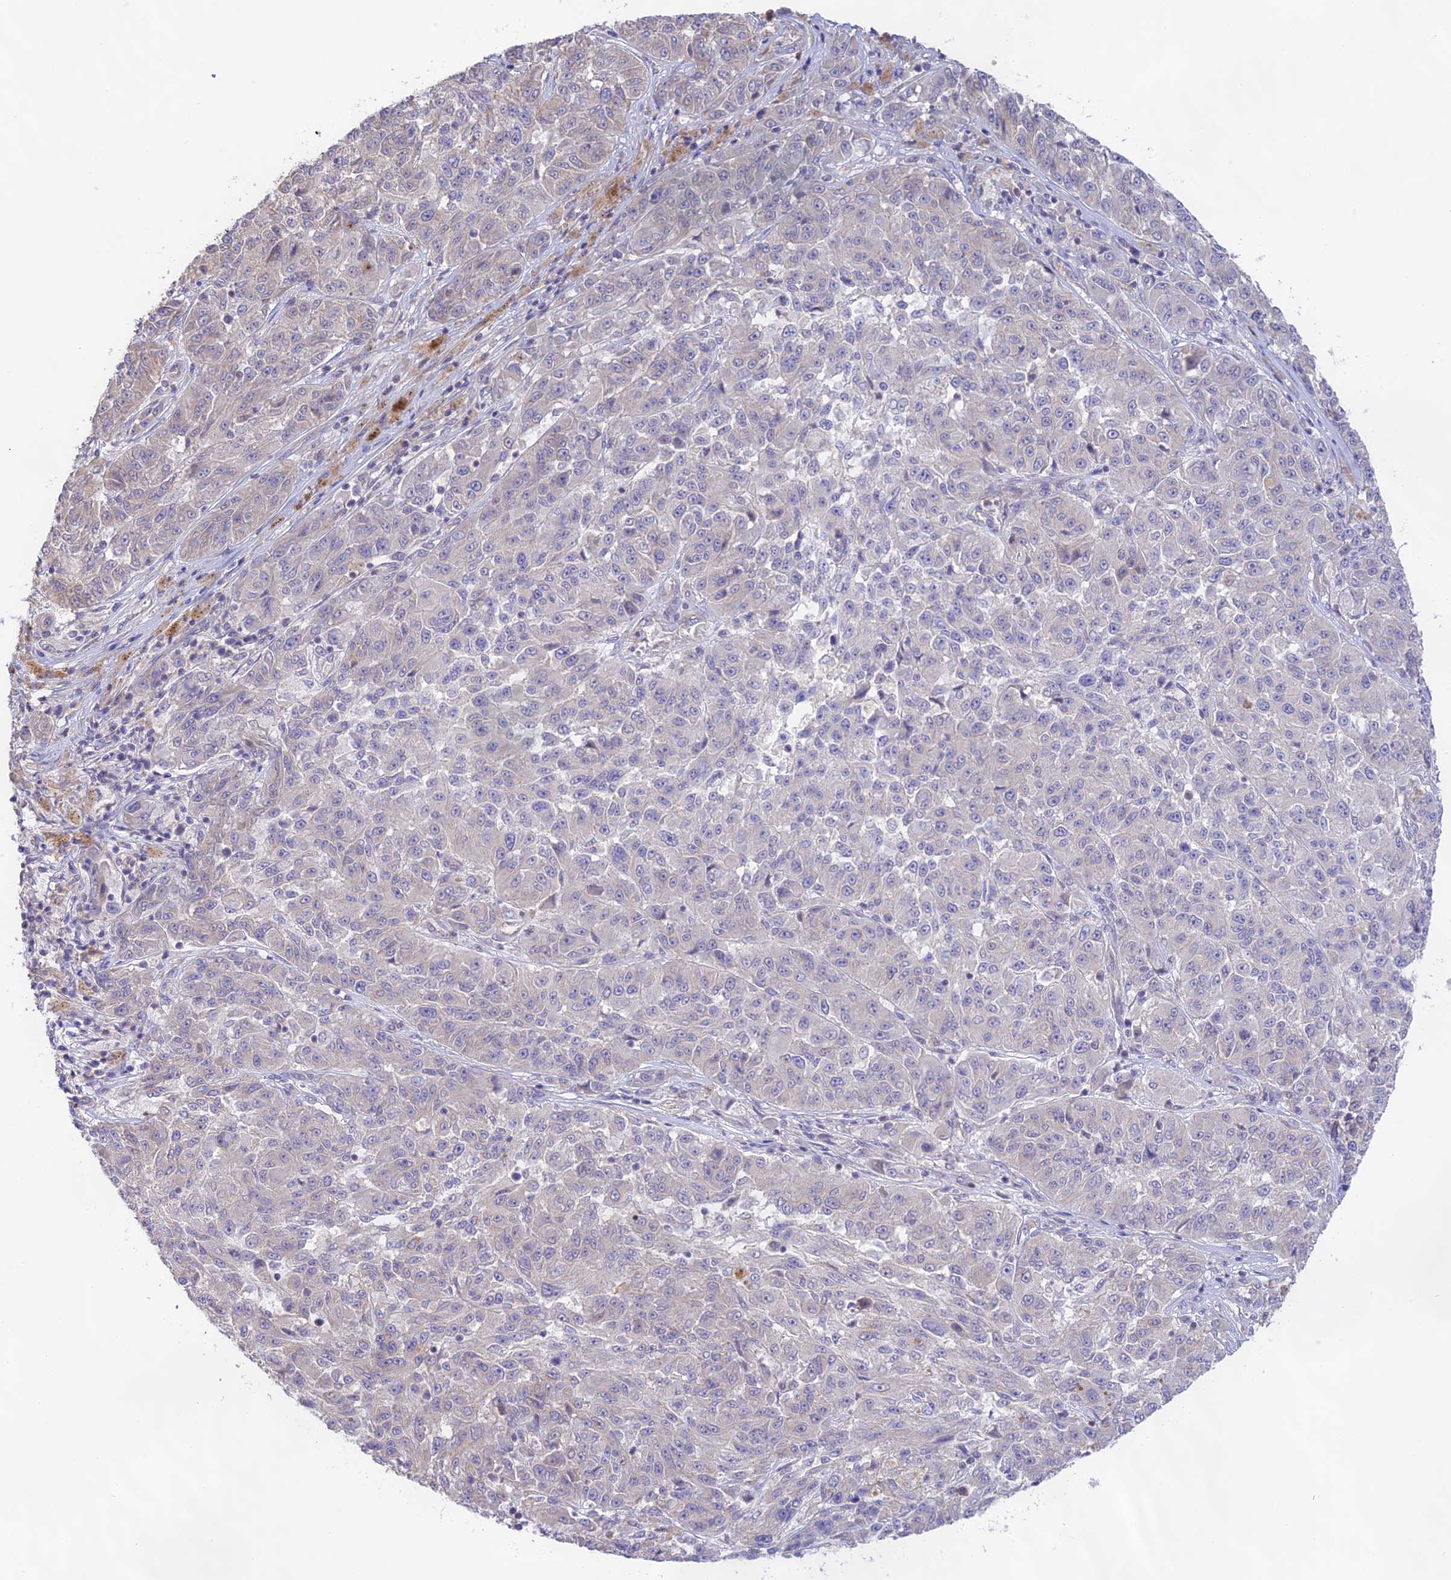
{"staining": {"intensity": "negative", "quantity": "none", "location": "none"}, "tissue": "melanoma", "cell_type": "Tumor cells", "image_type": "cancer", "snomed": [{"axis": "morphology", "description": "Malignant melanoma, NOS"}, {"axis": "topography", "description": "Skin"}], "caption": "This histopathology image is of melanoma stained with IHC to label a protein in brown with the nuclei are counter-stained blue. There is no staining in tumor cells.", "gene": "CAMSAP3", "patient": {"sex": "male", "age": 53}}